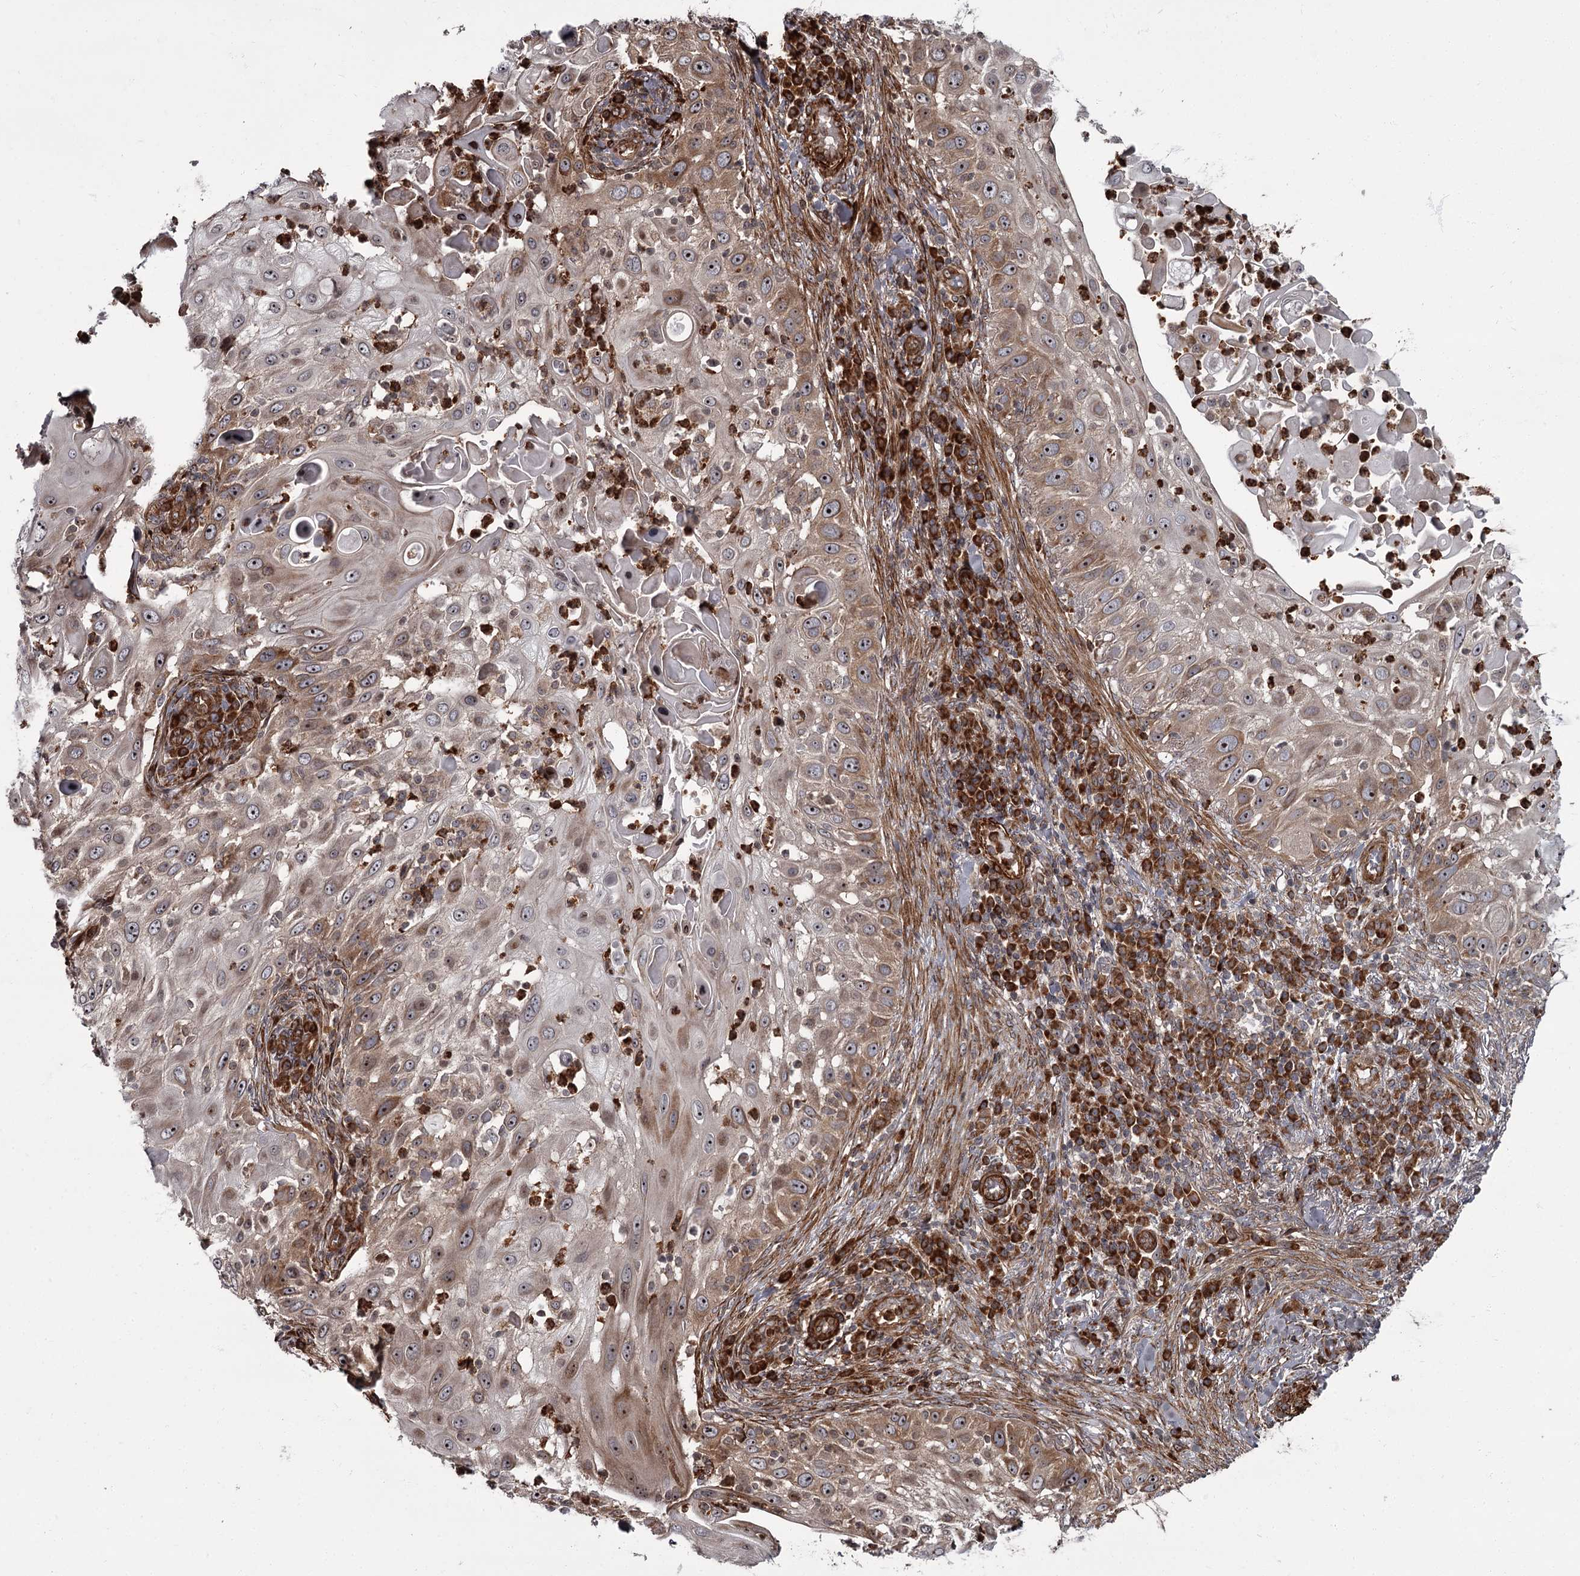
{"staining": {"intensity": "moderate", "quantity": ">75%", "location": "cytoplasmic/membranous,nuclear"}, "tissue": "skin cancer", "cell_type": "Tumor cells", "image_type": "cancer", "snomed": [{"axis": "morphology", "description": "Squamous cell carcinoma, NOS"}, {"axis": "topography", "description": "Skin"}], "caption": "There is medium levels of moderate cytoplasmic/membranous and nuclear staining in tumor cells of skin squamous cell carcinoma, as demonstrated by immunohistochemical staining (brown color).", "gene": "THAP9", "patient": {"sex": "female", "age": 44}}